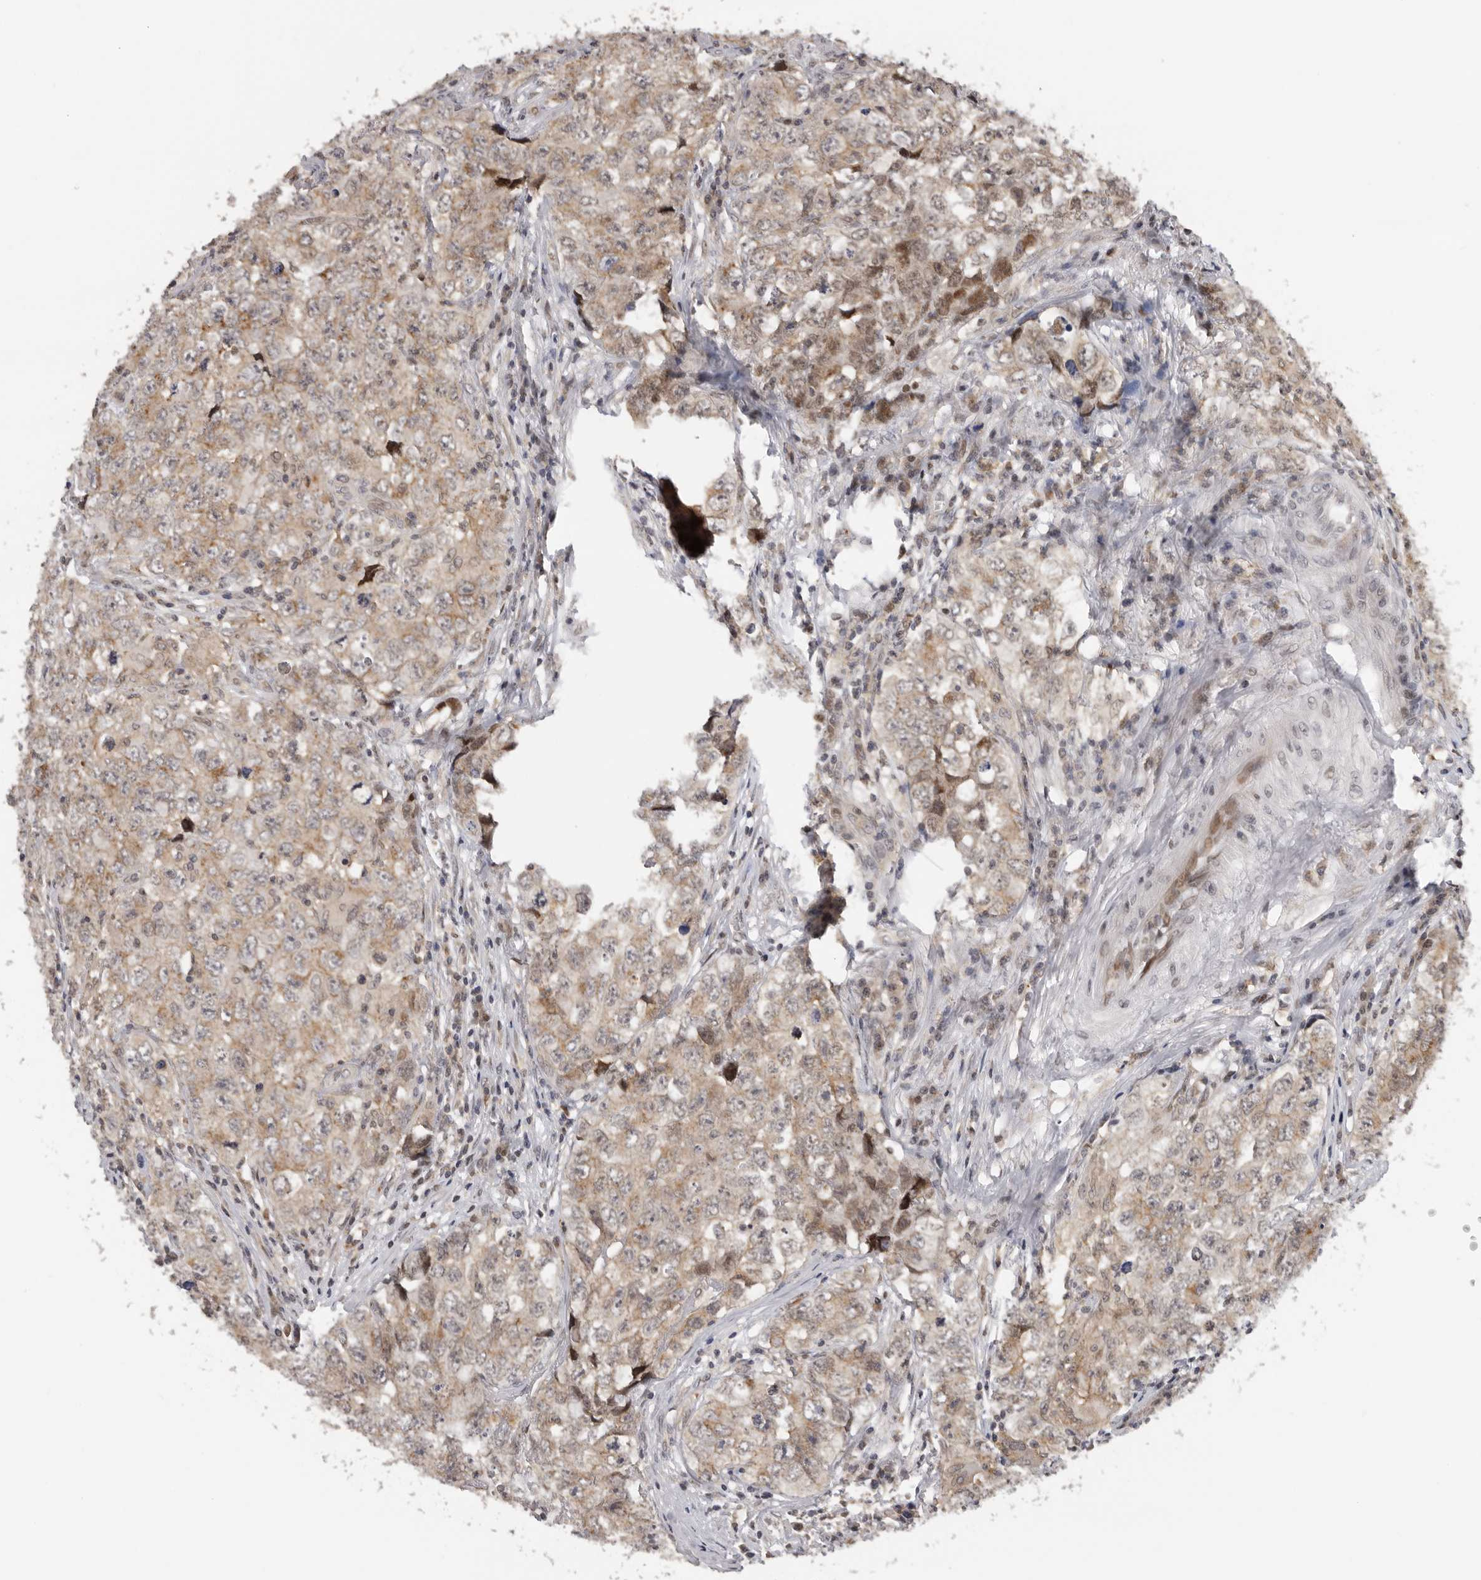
{"staining": {"intensity": "weak", "quantity": "<25%", "location": "cytoplasmic/membranous,nuclear"}, "tissue": "testis cancer", "cell_type": "Tumor cells", "image_type": "cancer", "snomed": [{"axis": "morphology", "description": "Seminoma, NOS"}, {"axis": "morphology", "description": "Carcinoma, Embryonal, NOS"}, {"axis": "topography", "description": "Testis"}], "caption": "Photomicrograph shows no protein positivity in tumor cells of testis cancer (seminoma) tissue.", "gene": "KIF2B", "patient": {"sex": "male", "age": 43}}